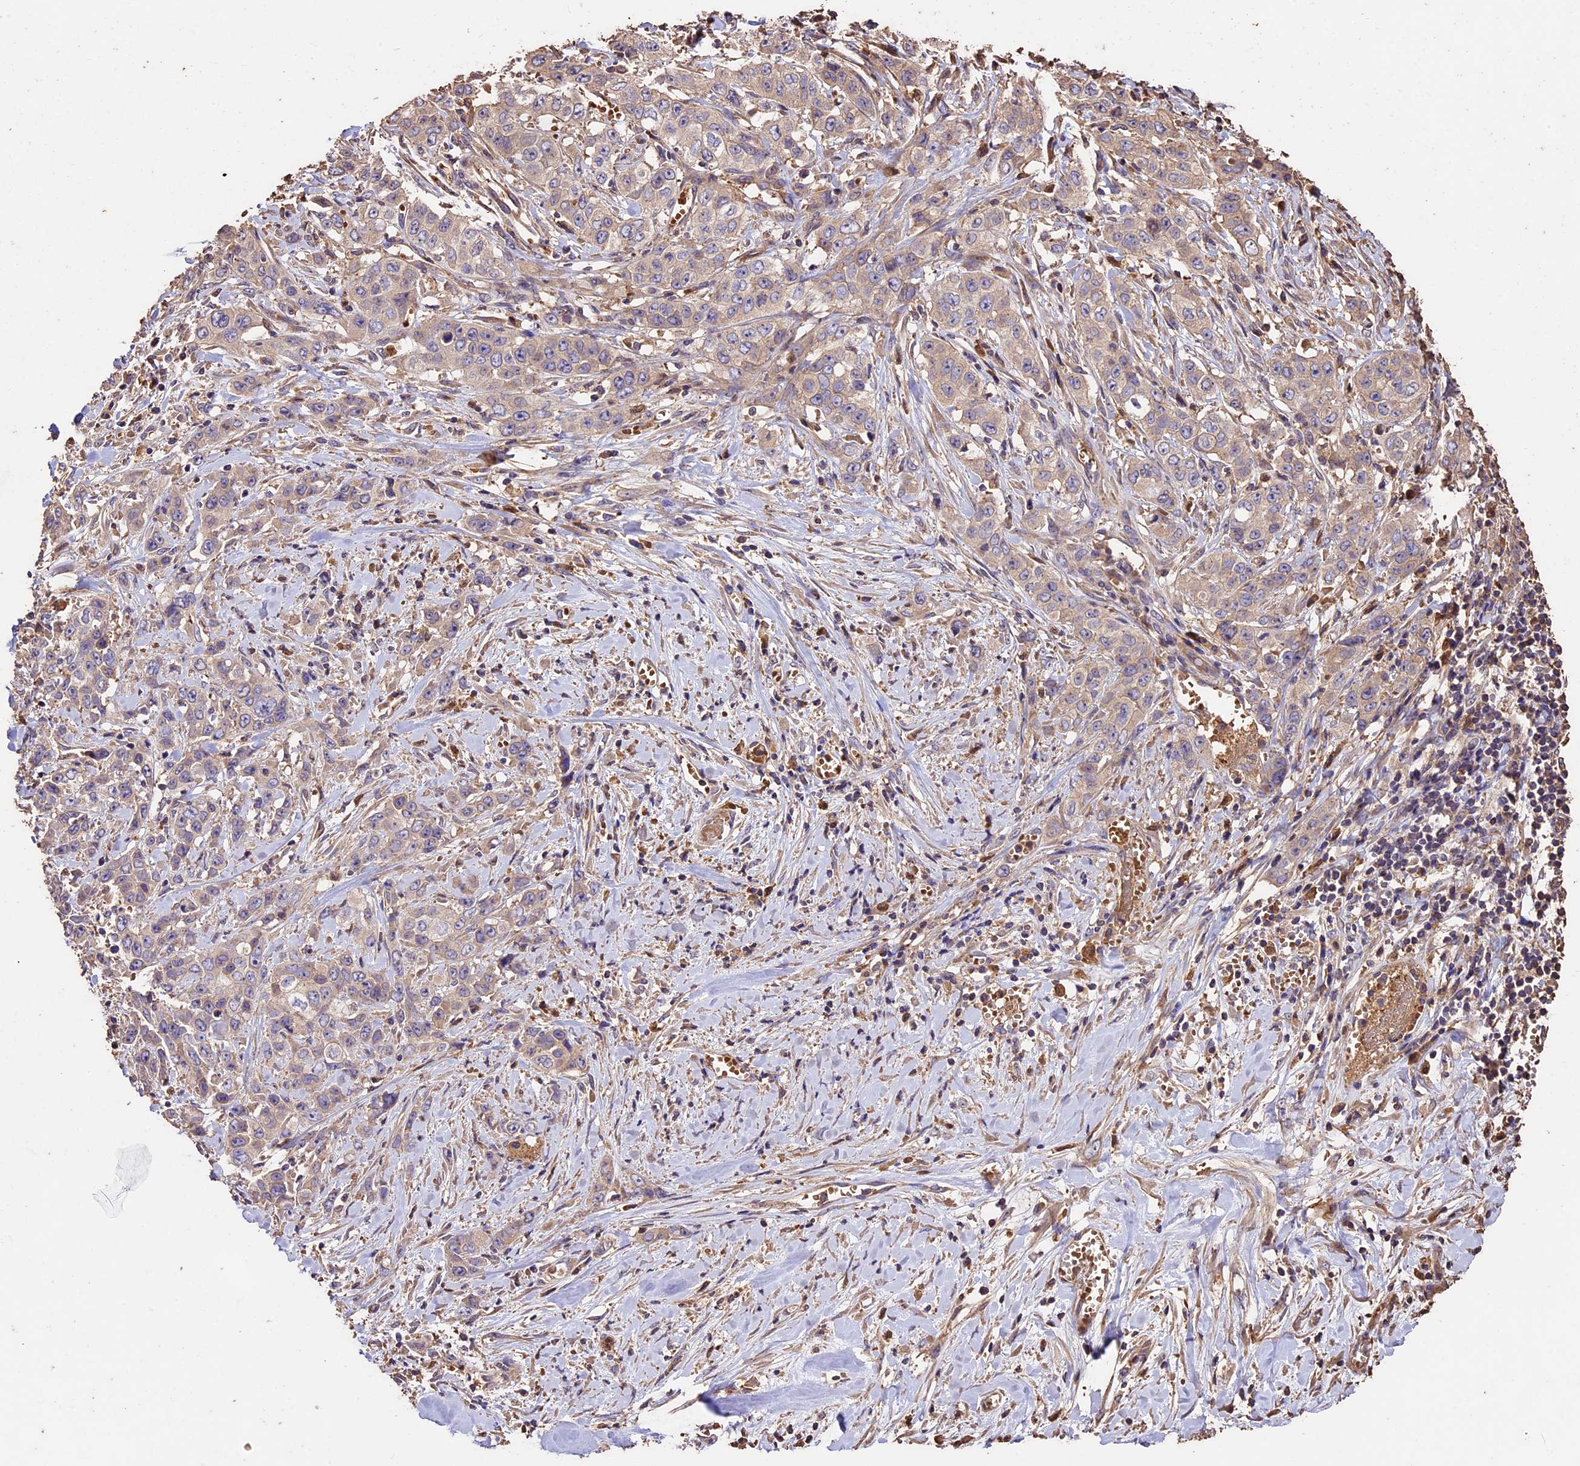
{"staining": {"intensity": "weak", "quantity": "25%-75%", "location": "cytoplasmic/membranous"}, "tissue": "stomach cancer", "cell_type": "Tumor cells", "image_type": "cancer", "snomed": [{"axis": "morphology", "description": "Adenocarcinoma, NOS"}, {"axis": "topography", "description": "Stomach, upper"}], "caption": "Stomach cancer (adenocarcinoma) stained for a protein displays weak cytoplasmic/membranous positivity in tumor cells.", "gene": "CRLF1", "patient": {"sex": "male", "age": 62}}